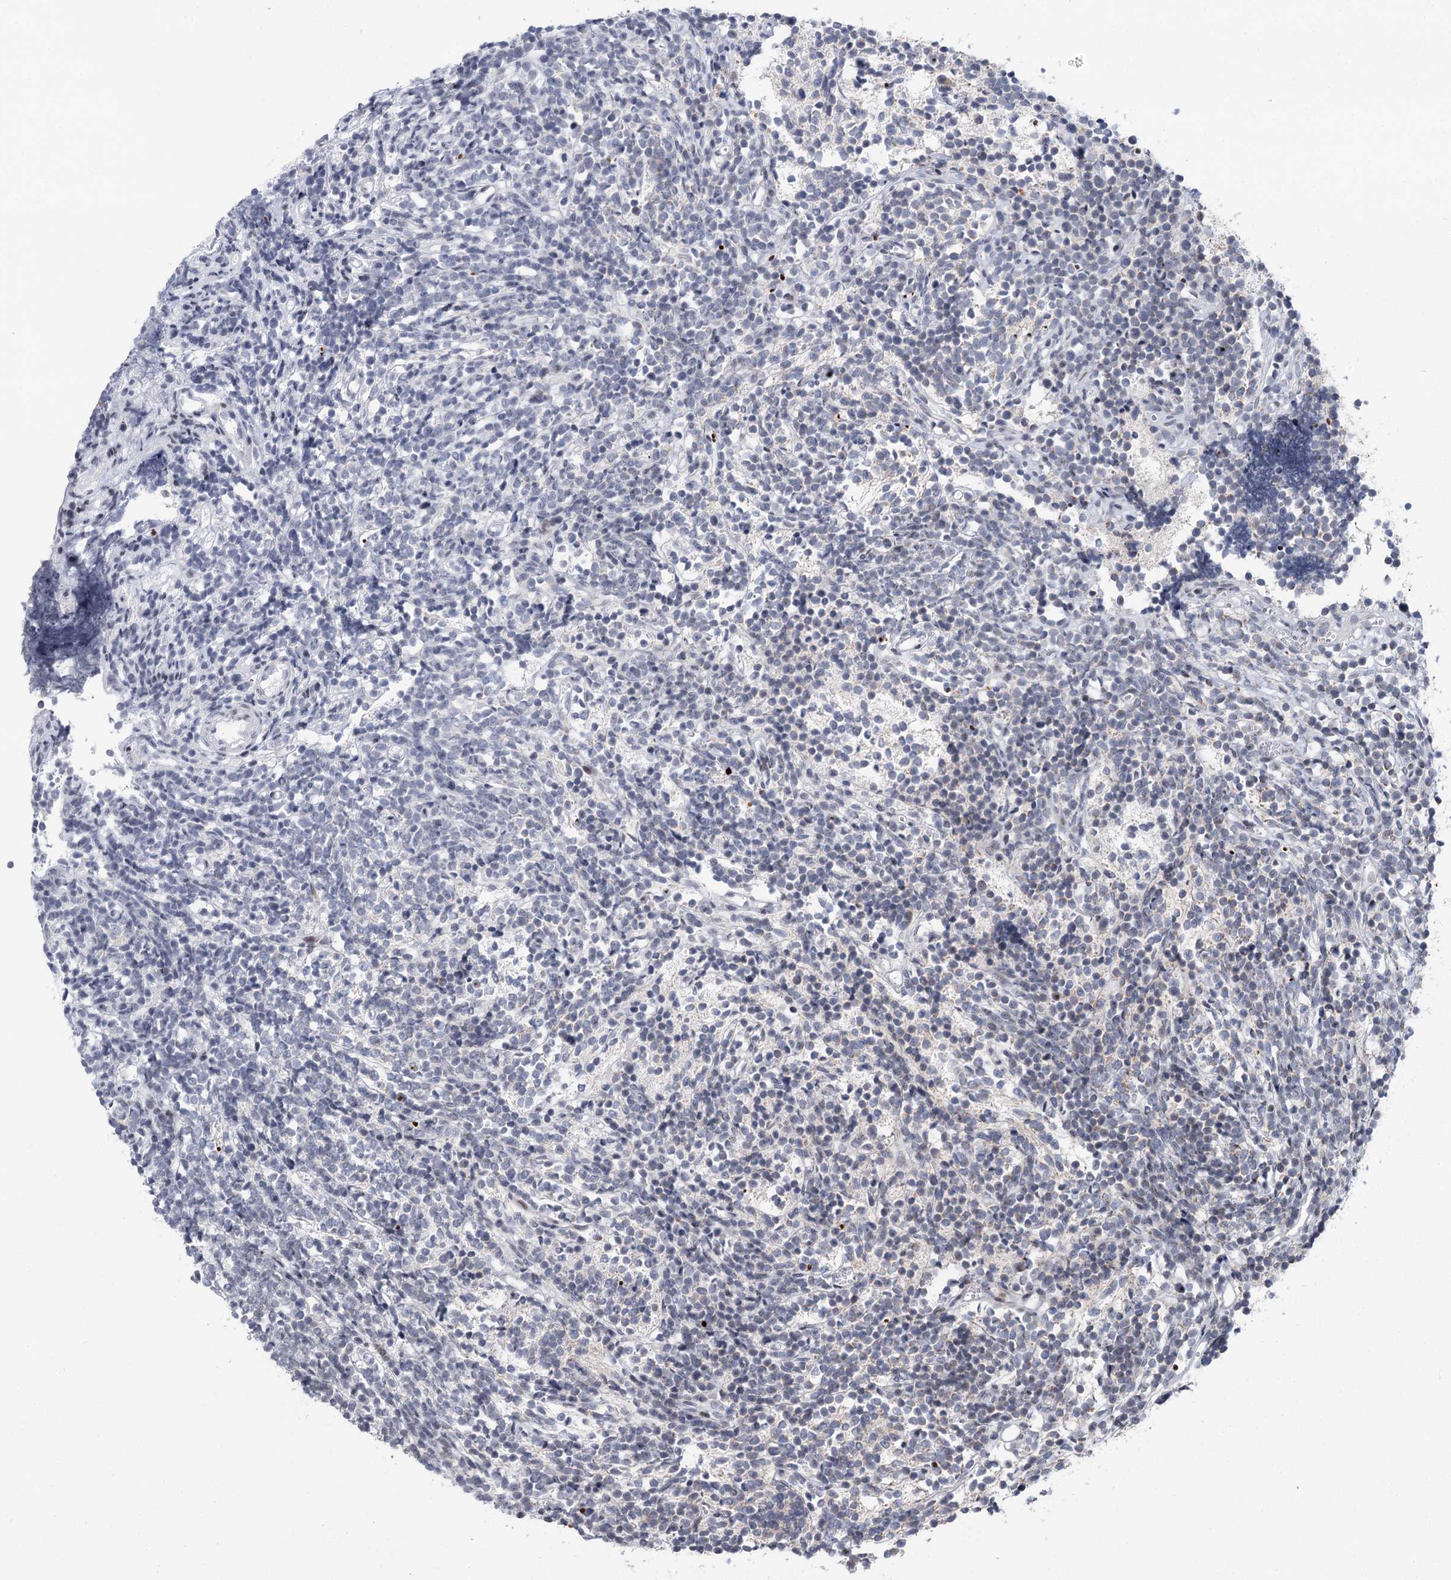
{"staining": {"intensity": "negative", "quantity": "none", "location": "none"}, "tissue": "glioma", "cell_type": "Tumor cells", "image_type": "cancer", "snomed": [{"axis": "morphology", "description": "Glioma, malignant, Low grade"}, {"axis": "topography", "description": "Brain"}], "caption": "The IHC image has no significant staining in tumor cells of low-grade glioma (malignant) tissue. The staining was performed using DAB (3,3'-diaminobenzidine) to visualize the protein expression in brown, while the nuclei were stained in blue with hematoxylin (Magnification: 20x).", "gene": "PTGR1", "patient": {"sex": "female", "age": 1}}